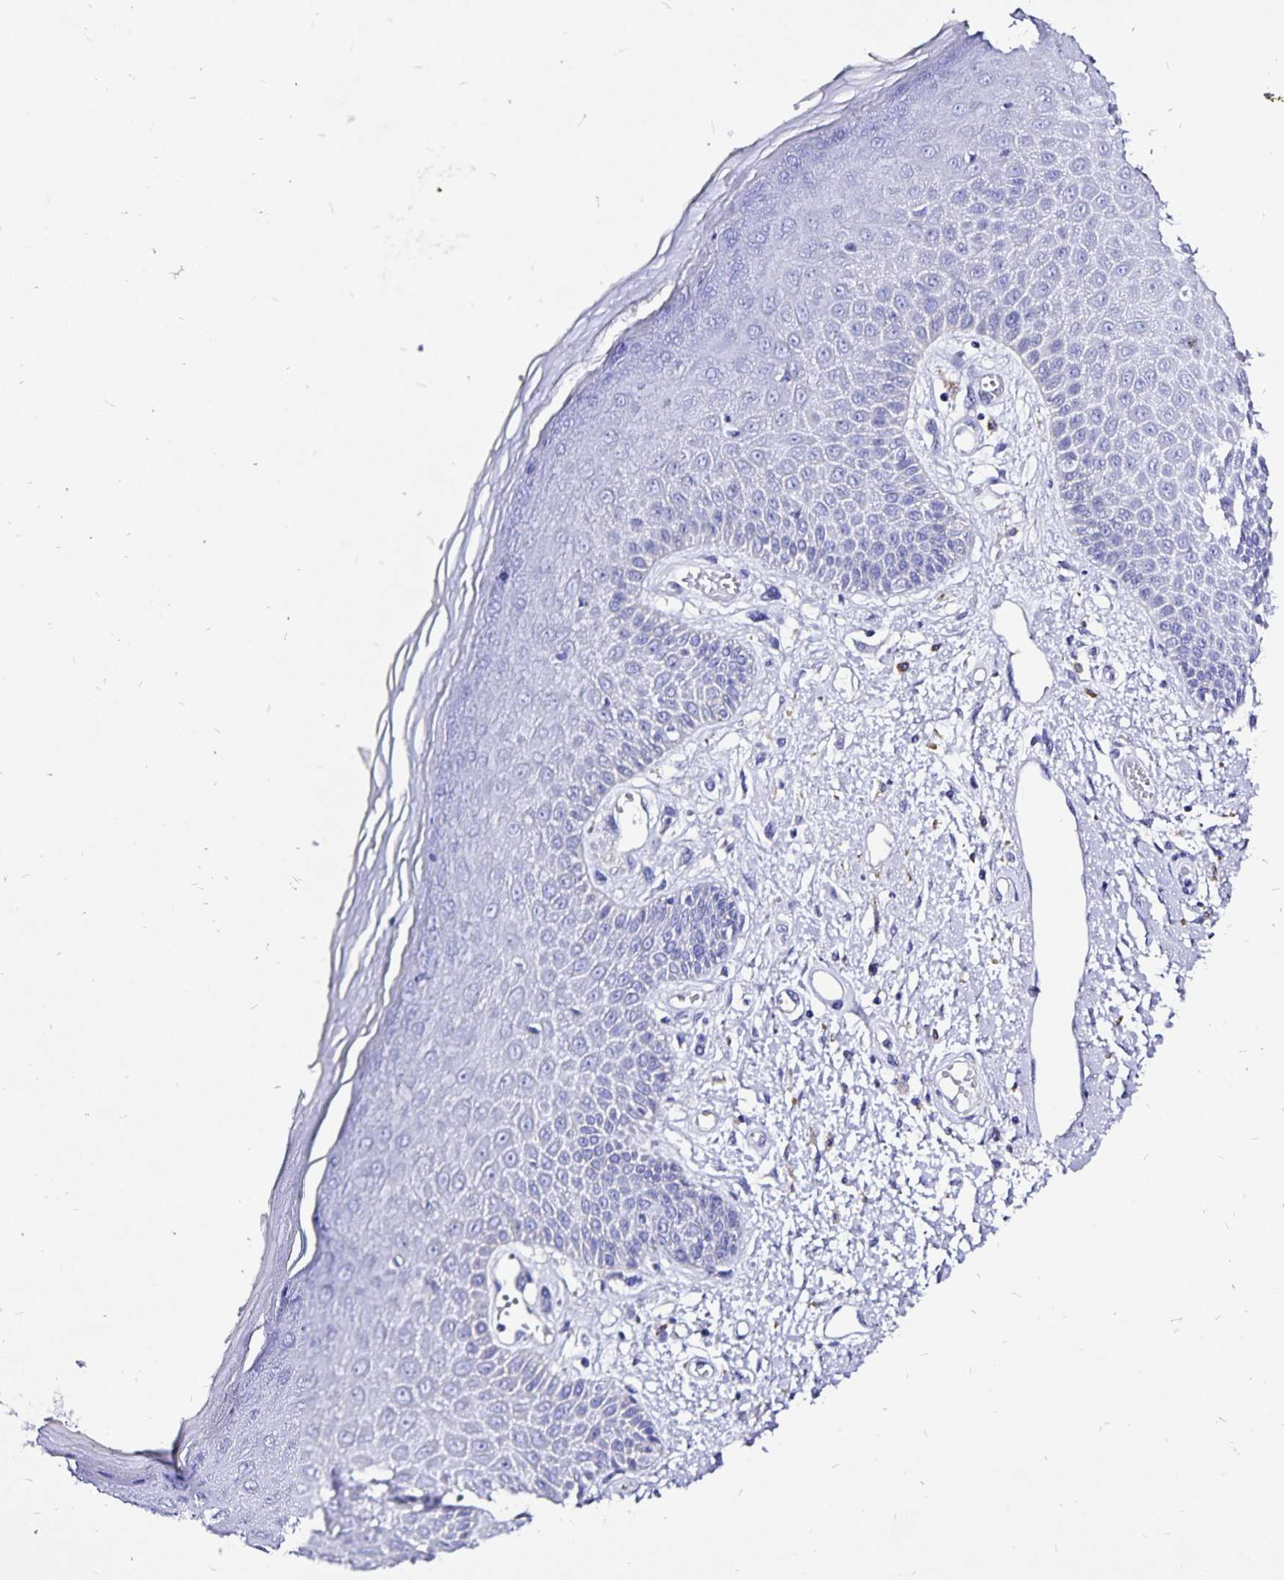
{"staining": {"intensity": "negative", "quantity": "none", "location": "none"}, "tissue": "skin", "cell_type": "Epidermal cells", "image_type": "normal", "snomed": [{"axis": "morphology", "description": "Normal tissue, NOS"}, {"axis": "topography", "description": "Anal"}, {"axis": "topography", "description": "Peripheral nerve tissue"}], "caption": "High power microscopy histopathology image of an IHC histopathology image of normal skin, revealing no significant expression in epidermal cells. (DAB (3,3'-diaminobenzidine) immunohistochemistry, high magnification).", "gene": "PLAC1", "patient": {"sex": "male", "age": 78}}